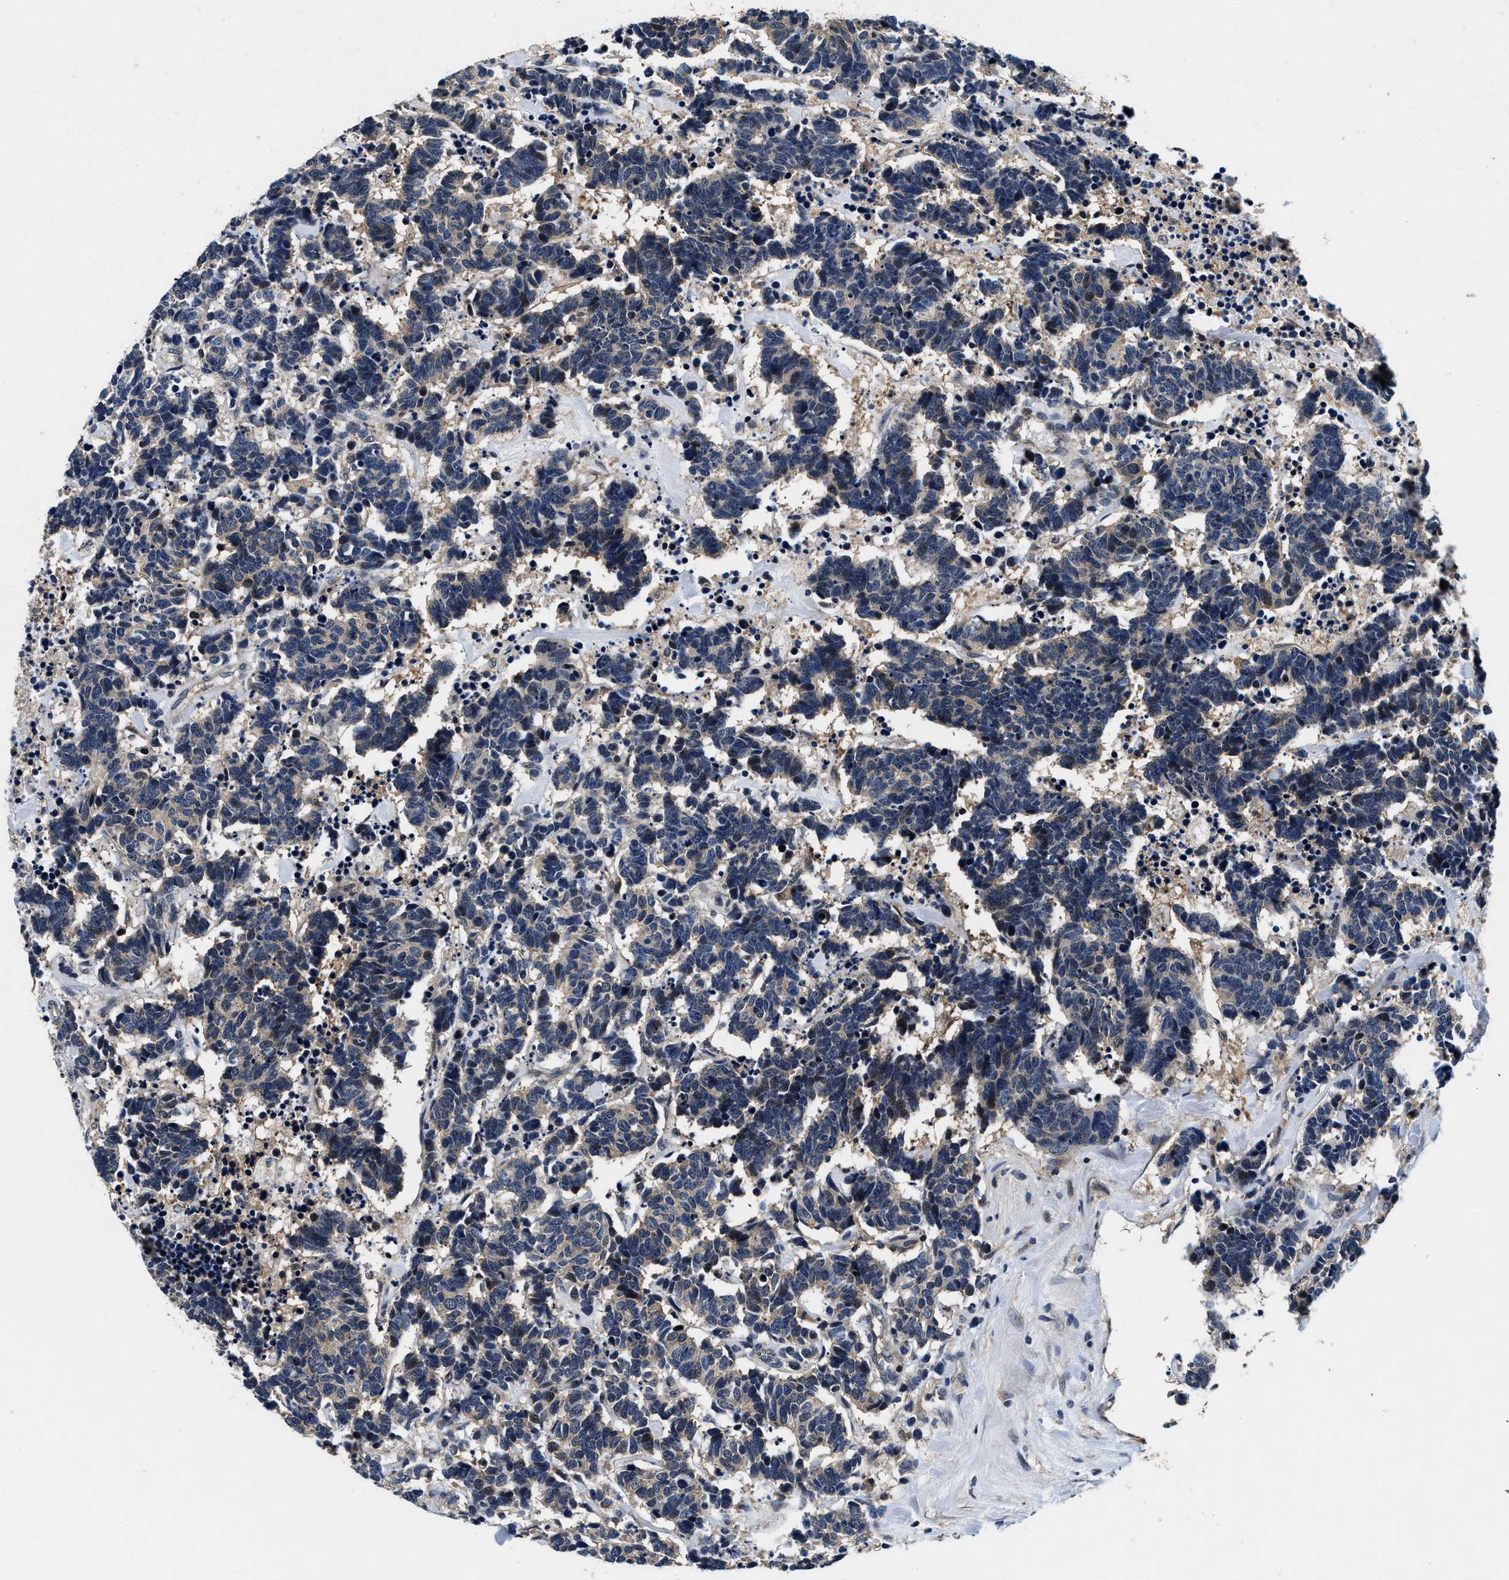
{"staining": {"intensity": "weak", "quantity": "<25%", "location": "cytoplasmic/membranous"}, "tissue": "carcinoid", "cell_type": "Tumor cells", "image_type": "cancer", "snomed": [{"axis": "morphology", "description": "Carcinoma, NOS"}, {"axis": "morphology", "description": "Carcinoid, malignant, NOS"}, {"axis": "topography", "description": "Urinary bladder"}], "caption": "Protein analysis of carcinoma reveals no significant expression in tumor cells. (Brightfield microscopy of DAB (3,3'-diaminobenzidine) immunohistochemistry (IHC) at high magnification).", "gene": "PHPT1", "patient": {"sex": "male", "age": 57}}